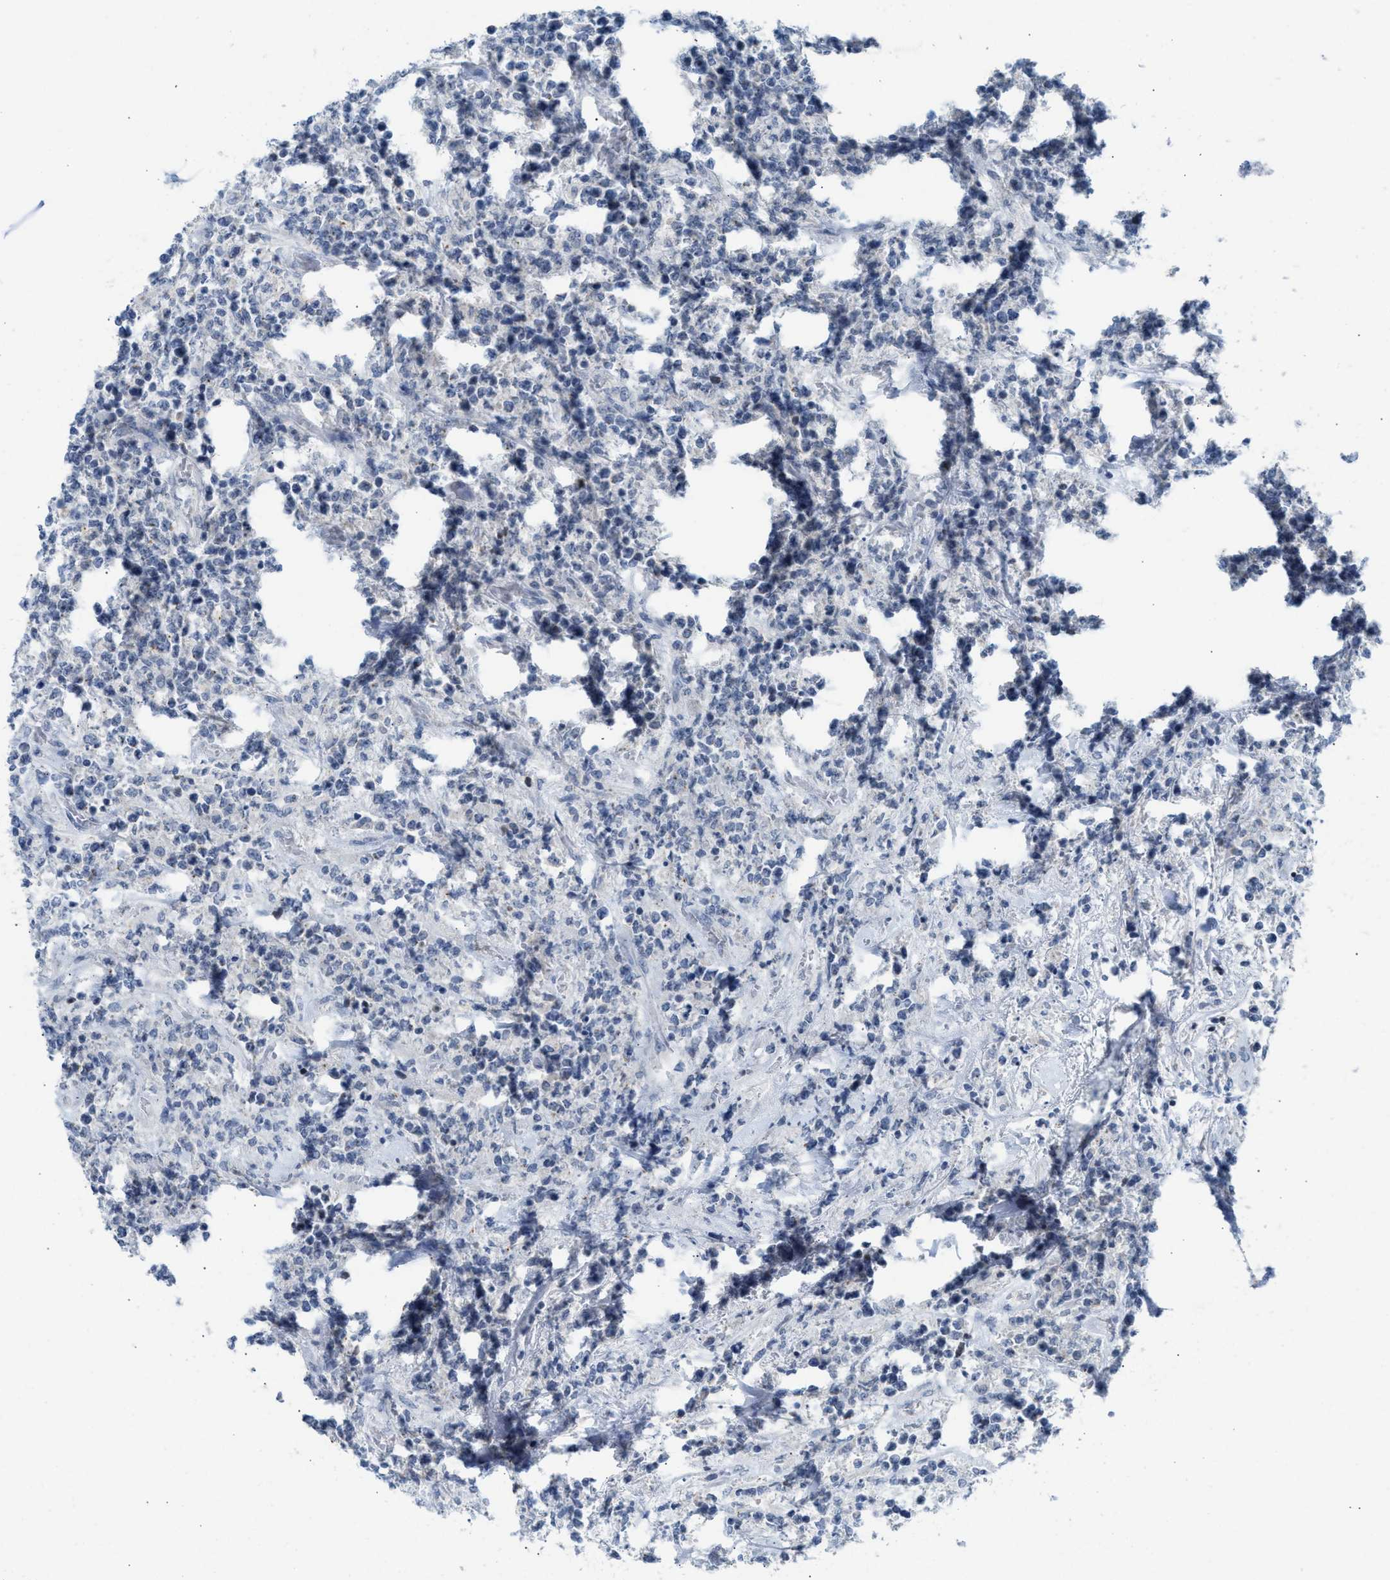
{"staining": {"intensity": "negative", "quantity": "none", "location": "none"}, "tissue": "lymphoma", "cell_type": "Tumor cells", "image_type": "cancer", "snomed": [{"axis": "morphology", "description": "Malignant lymphoma, non-Hodgkin's type, High grade"}, {"axis": "topography", "description": "Soft tissue"}], "caption": "This photomicrograph is of high-grade malignant lymphoma, non-Hodgkin's type stained with immunohistochemistry (IHC) to label a protein in brown with the nuclei are counter-stained blue. There is no staining in tumor cells. The staining was performed using DAB (3,3'-diaminobenzidine) to visualize the protein expression in brown, while the nuclei were stained in blue with hematoxylin (Magnification: 20x).", "gene": "SLC5A5", "patient": {"sex": "male", "age": 18}}